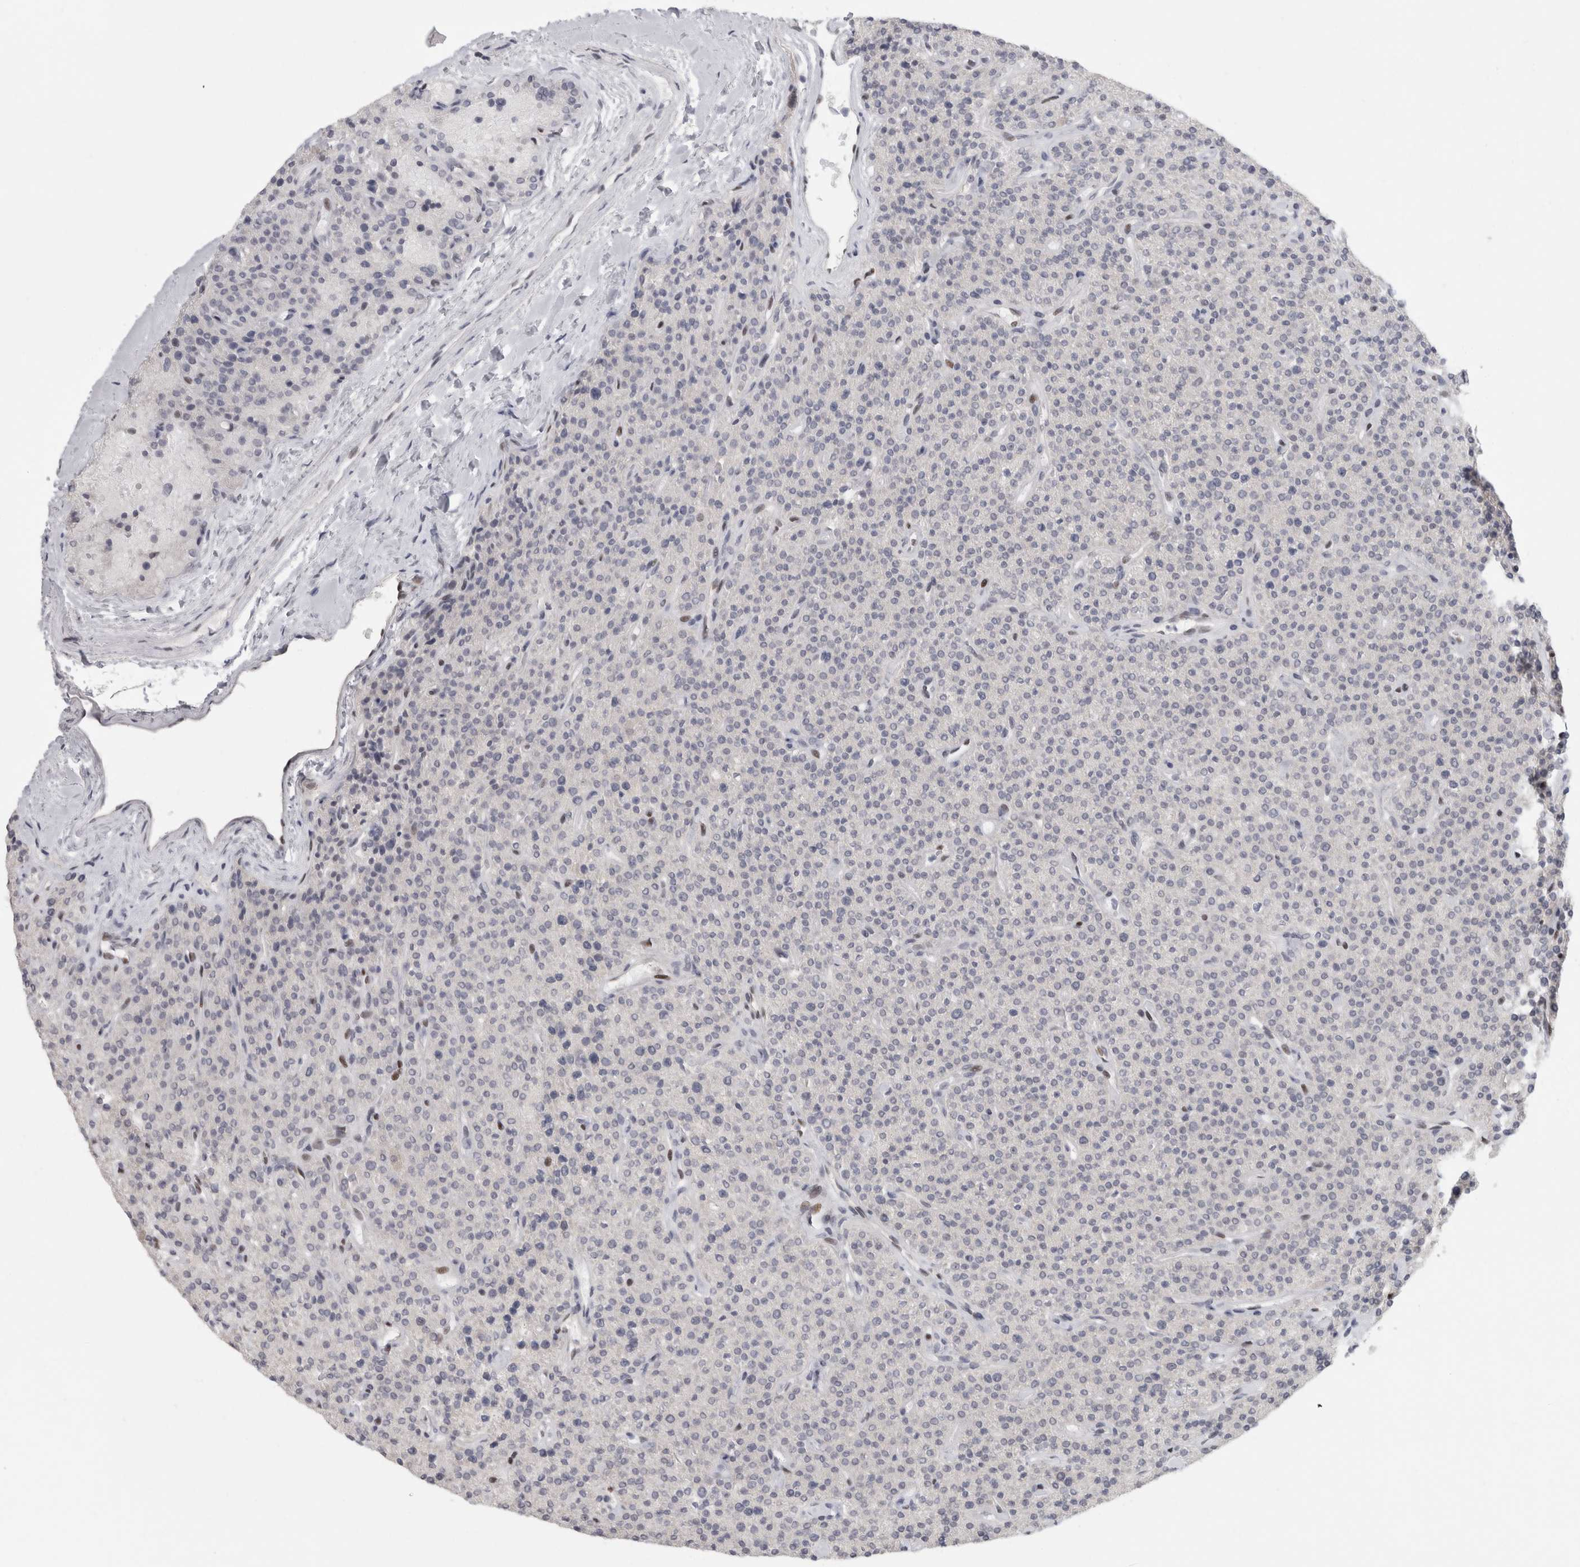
{"staining": {"intensity": "moderate", "quantity": "25%-75%", "location": "nuclear"}, "tissue": "parathyroid gland", "cell_type": "Glandular cells", "image_type": "normal", "snomed": [{"axis": "morphology", "description": "Normal tissue, NOS"}, {"axis": "topography", "description": "Parathyroid gland"}], "caption": "DAB (3,3'-diaminobenzidine) immunohistochemical staining of unremarkable human parathyroid gland shows moderate nuclear protein positivity in about 25%-75% of glandular cells. The protein of interest is shown in brown color, while the nuclei are stained blue.", "gene": "SRARP", "patient": {"sex": "male", "age": 46}}